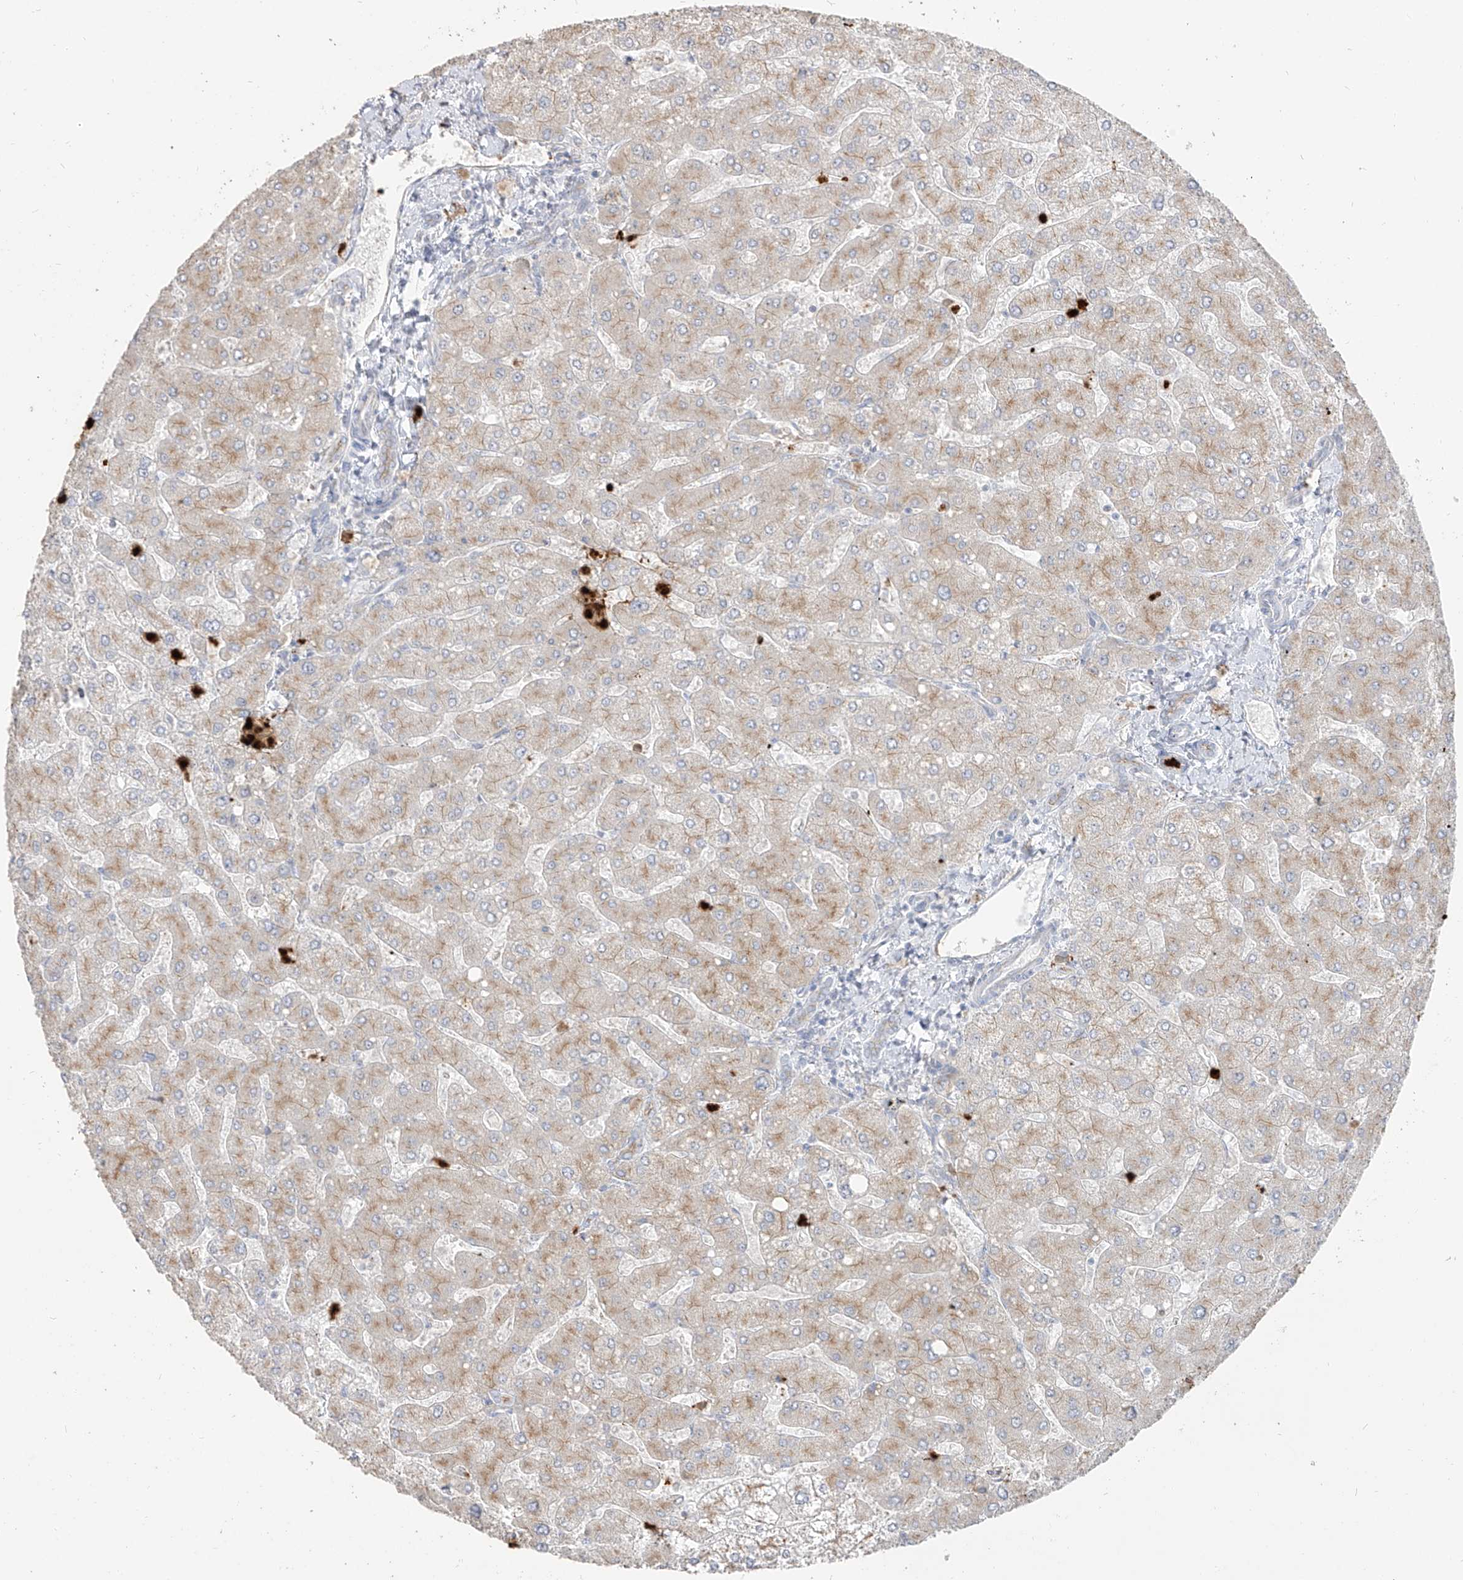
{"staining": {"intensity": "negative", "quantity": "none", "location": "none"}, "tissue": "liver", "cell_type": "Cholangiocytes", "image_type": "normal", "snomed": [{"axis": "morphology", "description": "Normal tissue, NOS"}, {"axis": "topography", "description": "Liver"}], "caption": "Liver stained for a protein using IHC demonstrates no expression cholangiocytes.", "gene": "ZNF227", "patient": {"sex": "male", "age": 55}}